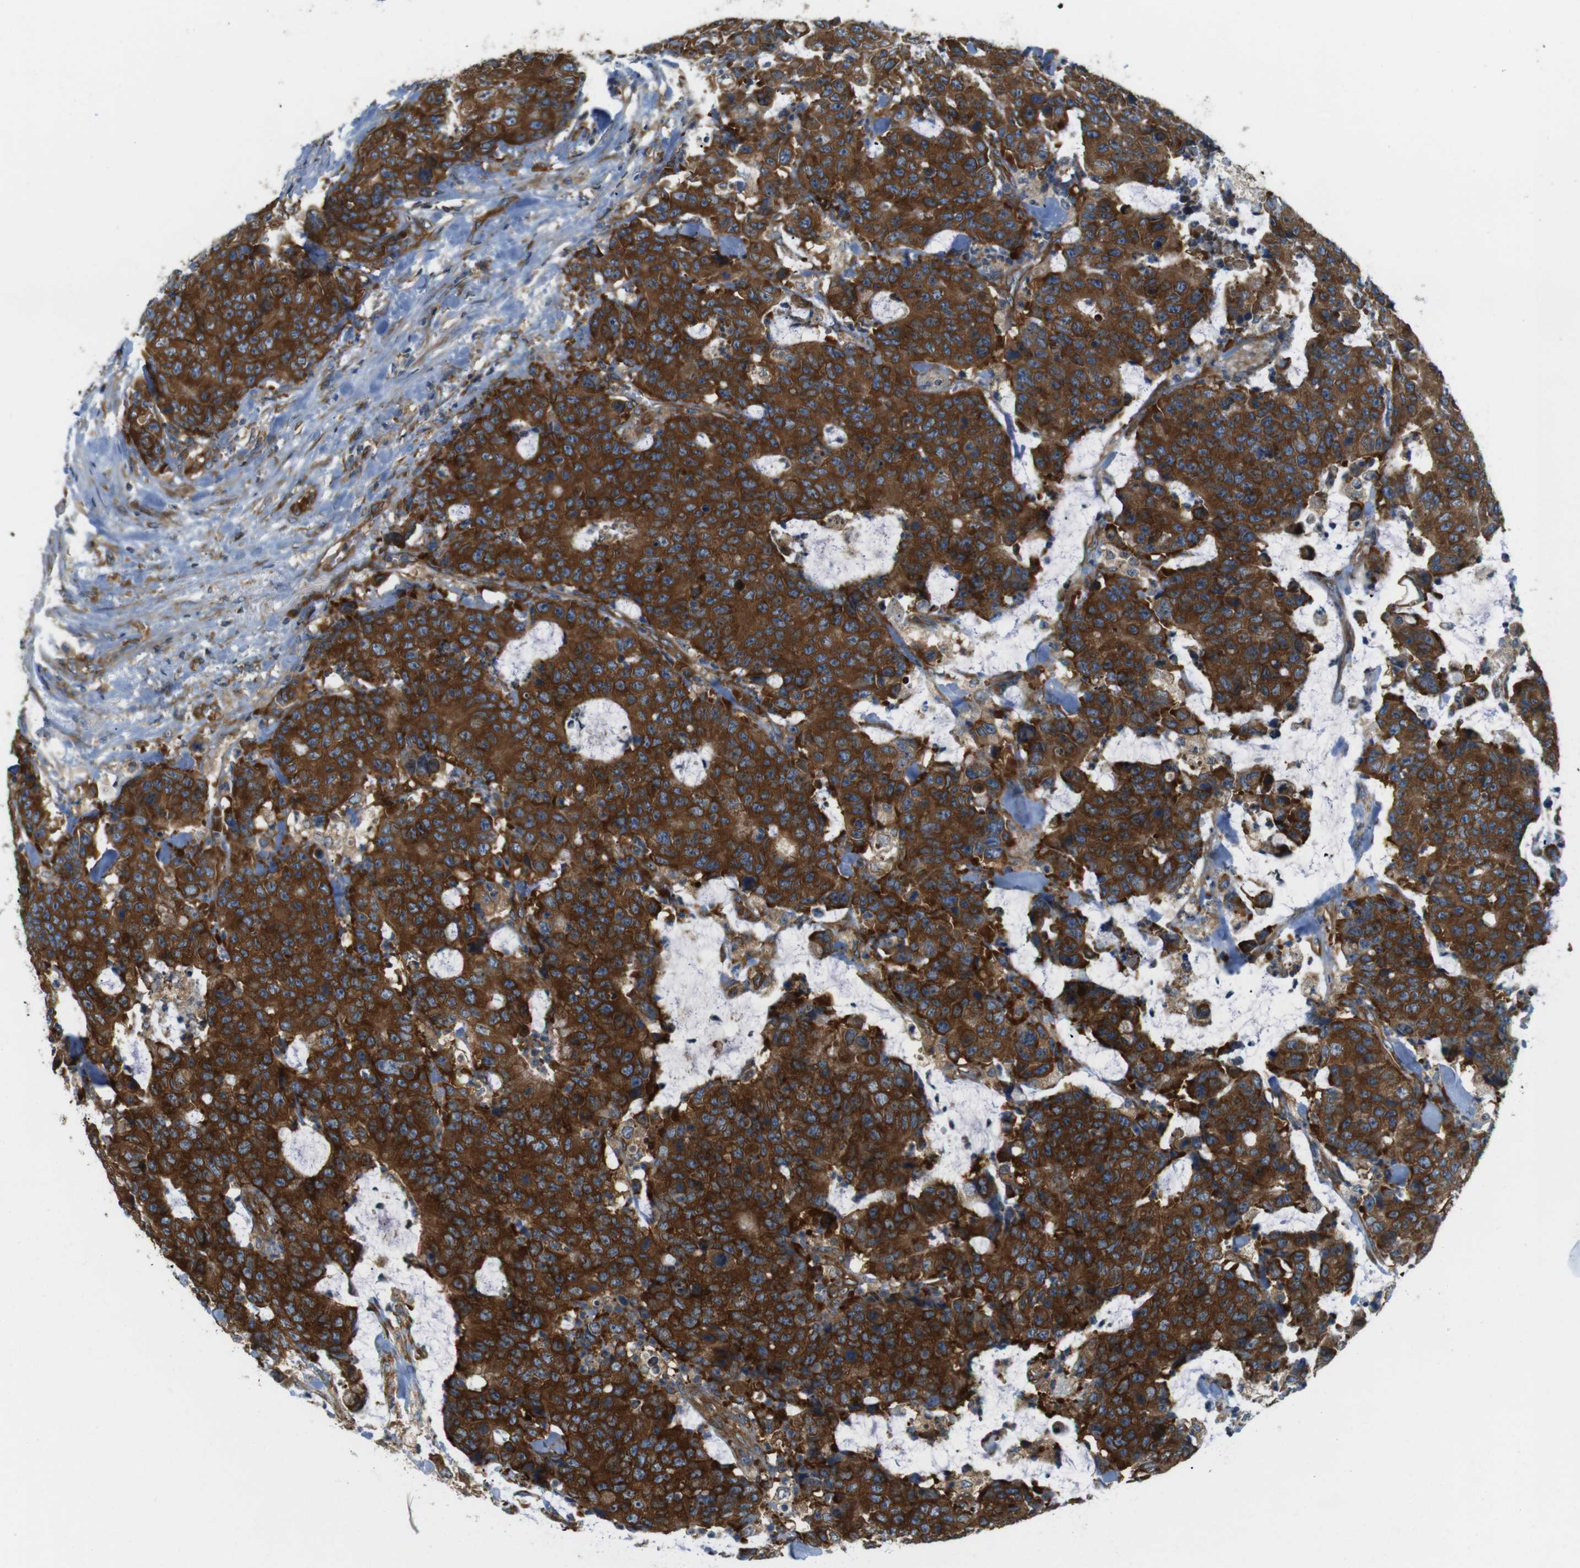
{"staining": {"intensity": "strong", "quantity": ">75%", "location": "cytoplasmic/membranous"}, "tissue": "colorectal cancer", "cell_type": "Tumor cells", "image_type": "cancer", "snomed": [{"axis": "morphology", "description": "Adenocarcinoma, NOS"}, {"axis": "topography", "description": "Colon"}], "caption": "An IHC photomicrograph of neoplastic tissue is shown. Protein staining in brown highlights strong cytoplasmic/membranous positivity in colorectal adenocarcinoma within tumor cells. The staining was performed using DAB (3,3'-diaminobenzidine), with brown indicating positive protein expression. Nuclei are stained blue with hematoxylin.", "gene": "TSC1", "patient": {"sex": "female", "age": 86}}